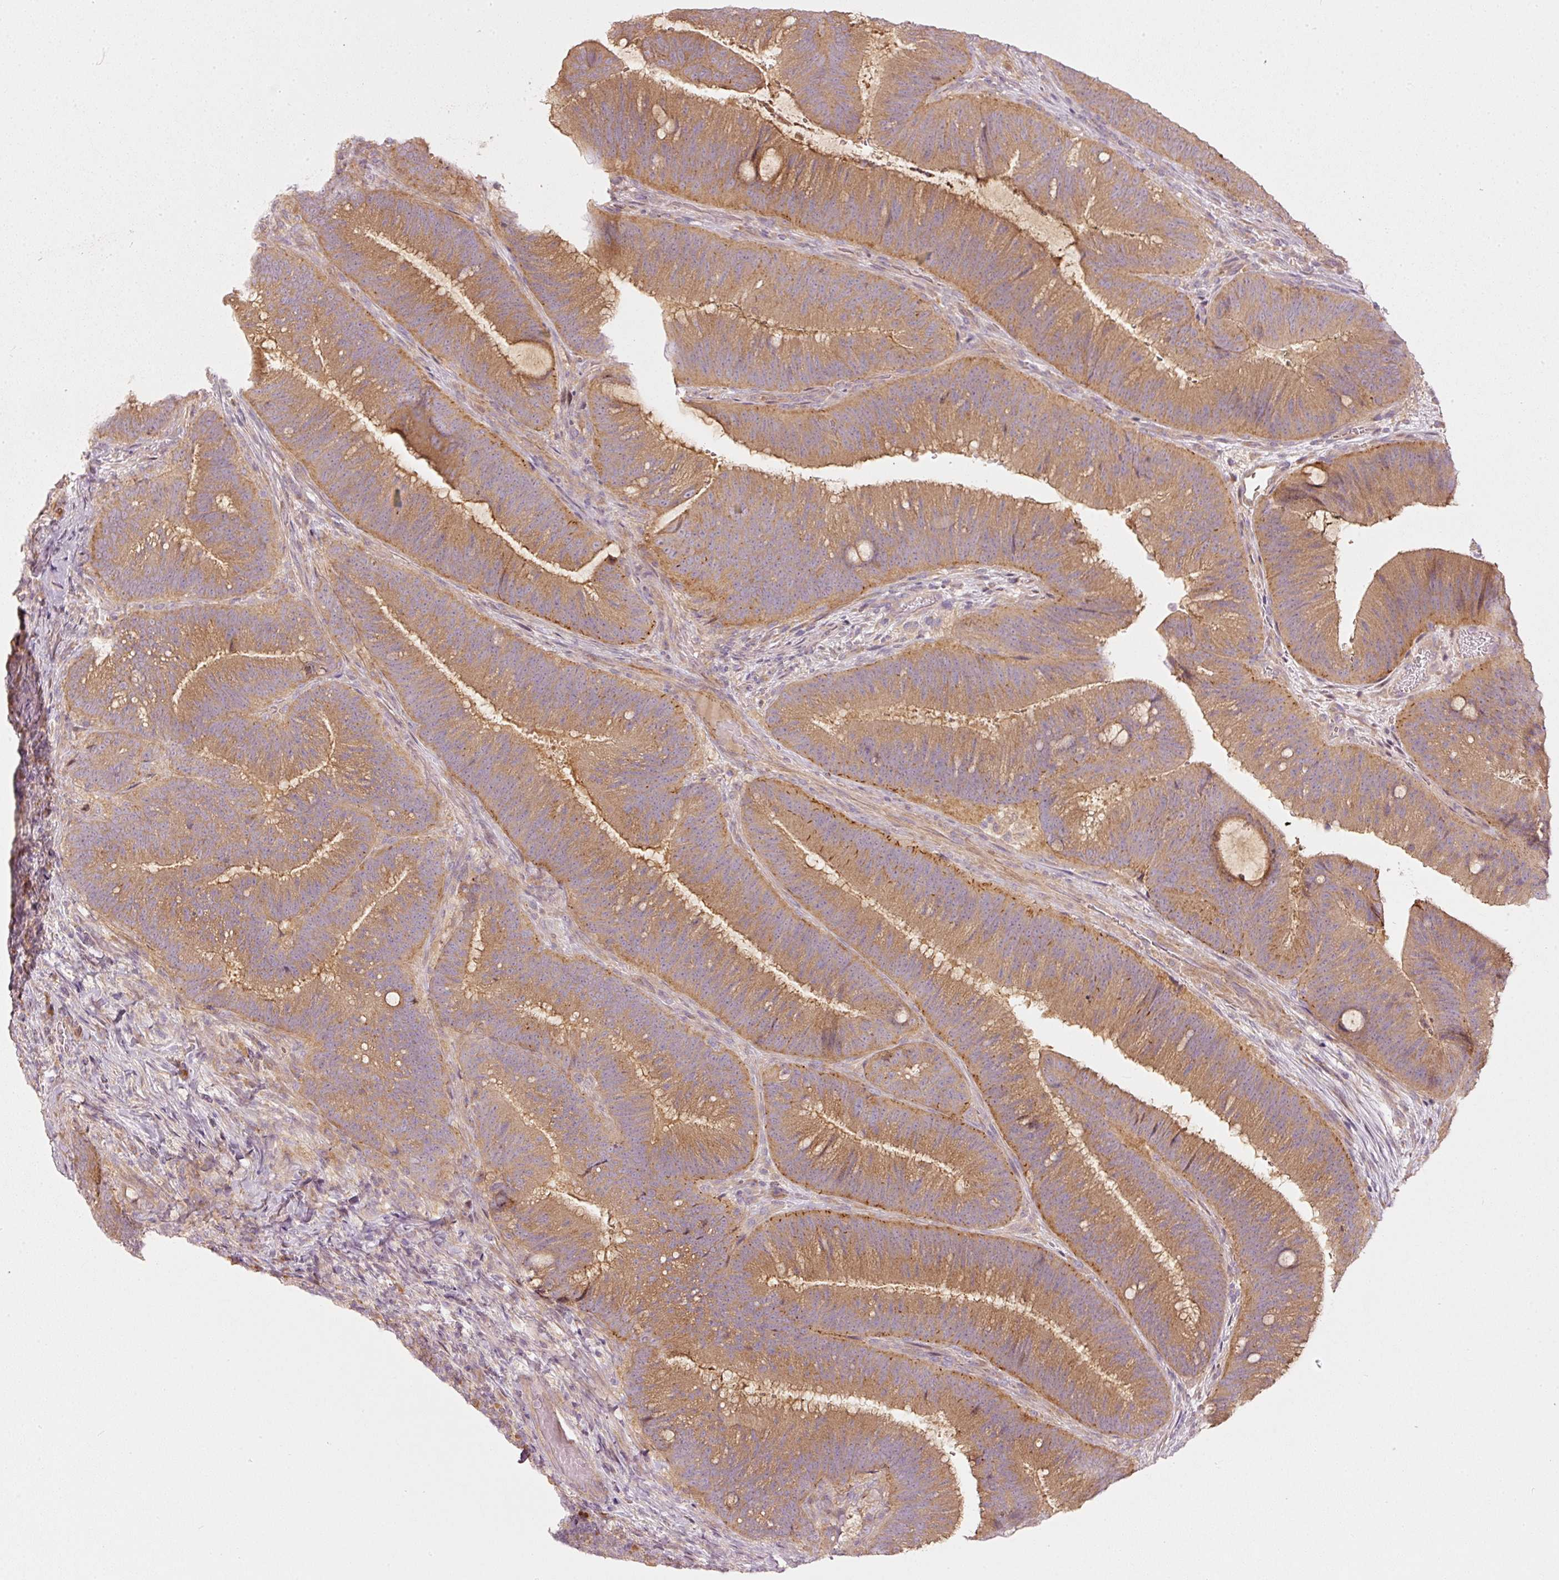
{"staining": {"intensity": "moderate", "quantity": ">75%", "location": "cytoplasmic/membranous"}, "tissue": "colorectal cancer", "cell_type": "Tumor cells", "image_type": "cancer", "snomed": [{"axis": "morphology", "description": "Adenocarcinoma, NOS"}, {"axis": "topography", "description": "Colon"}], "caption": "The photomicrograph shows a brown stain indicating the presence of a protein in the cytoplasmic/membranous of tumor cells in colorectal cancer.", "gene": "MAP10", "patient": {"sex": "female", "age": 43}}